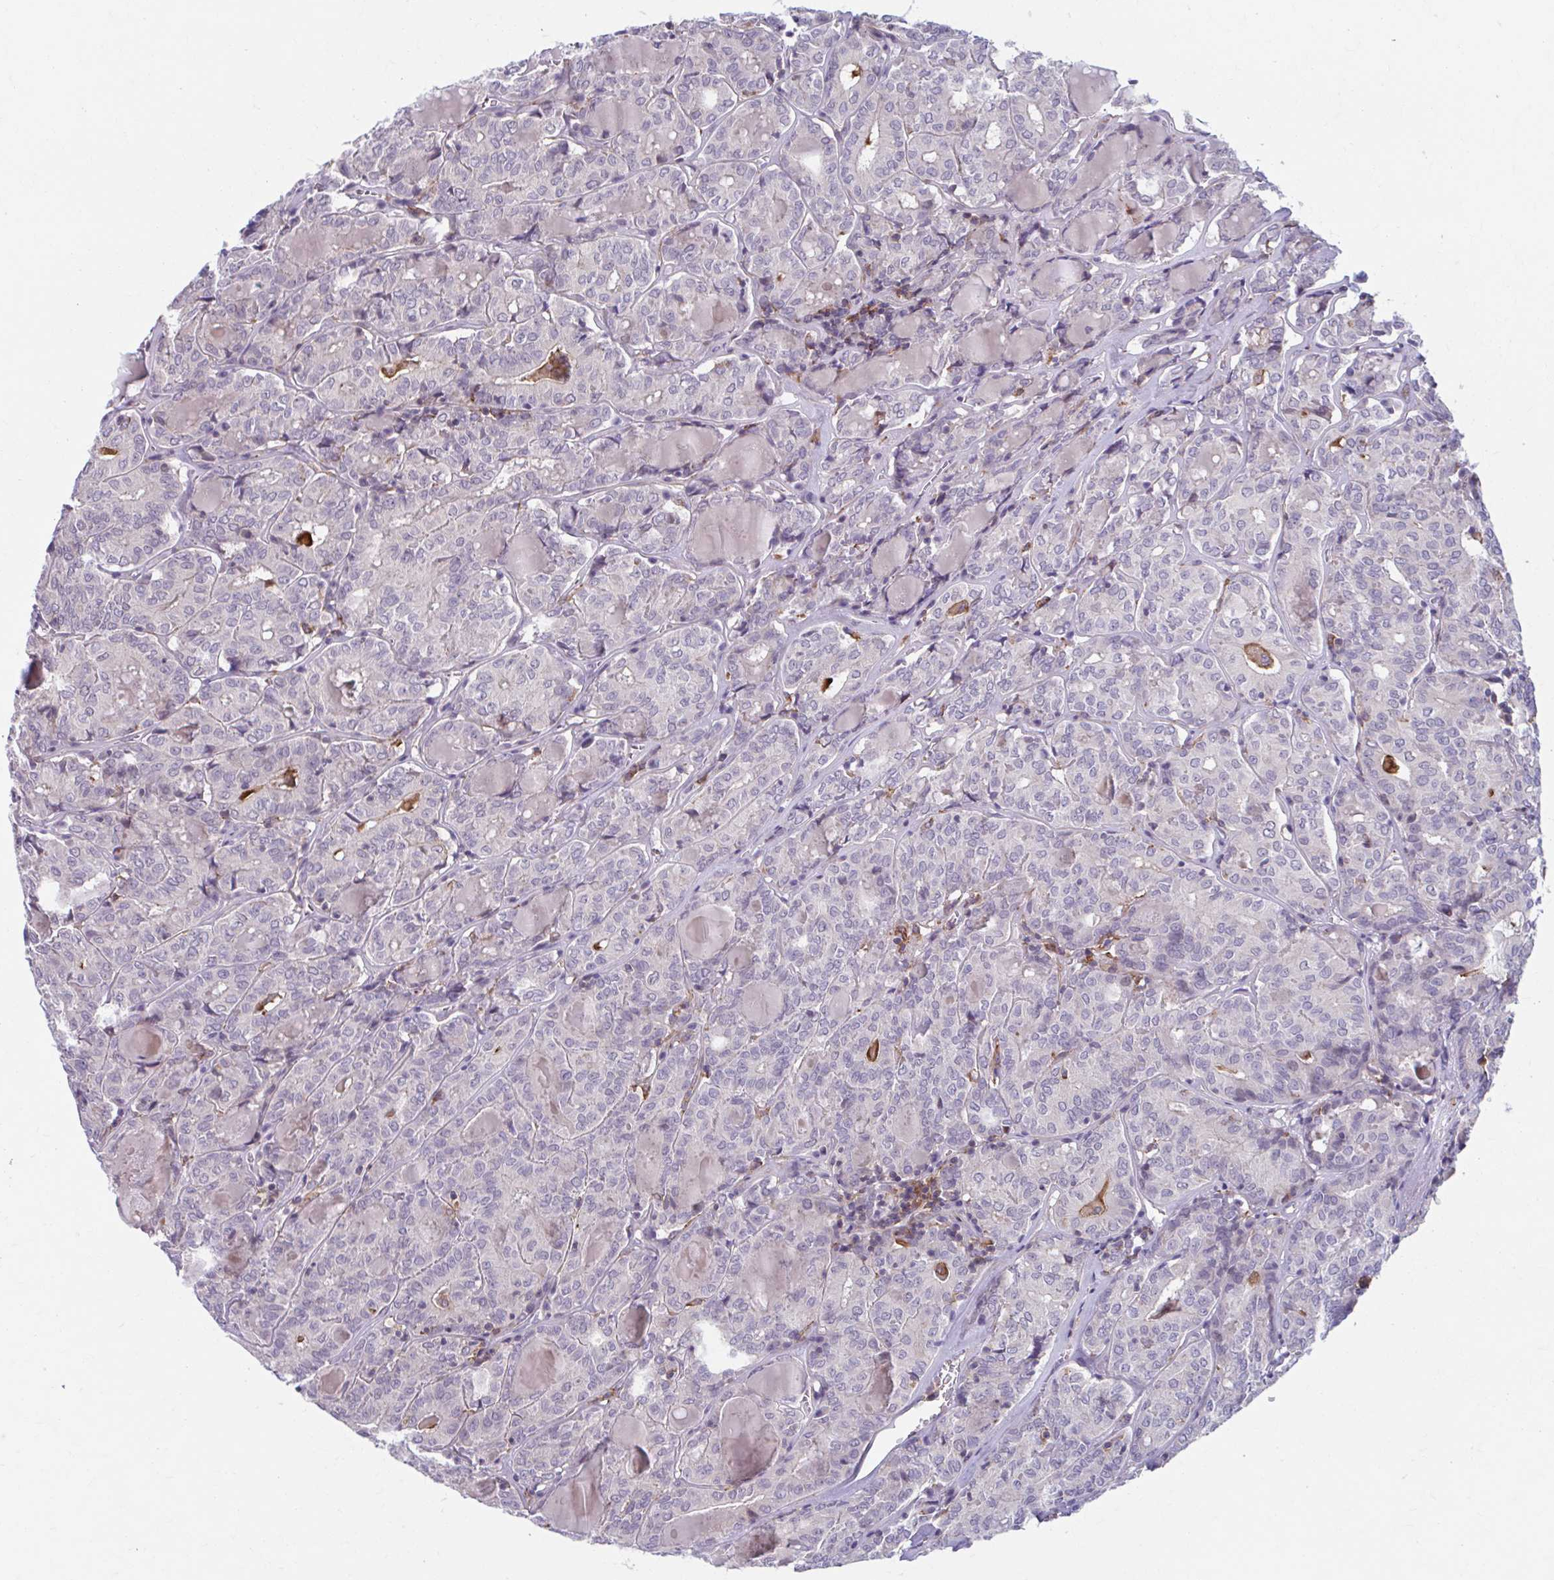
{"staining": {"intensity": "negative", "quantity": "none", "location": "none"}, "tissue": "thyroid cancer", "cell_type": "Tumor cells", "image_type": "cancer", "snomed": [{"axis": "morphology", "description": "Papillary adenocarcinoma, NOS"}, {"axis": "topography", "description": "Thyroid gland"}], "caption": "Image shows no protein positivity in tumor cells of papillary adenocarcinoma (thyroid) tissue.", "gene": "ADAT3", "patient": {"sex": "female", "age": 72}}